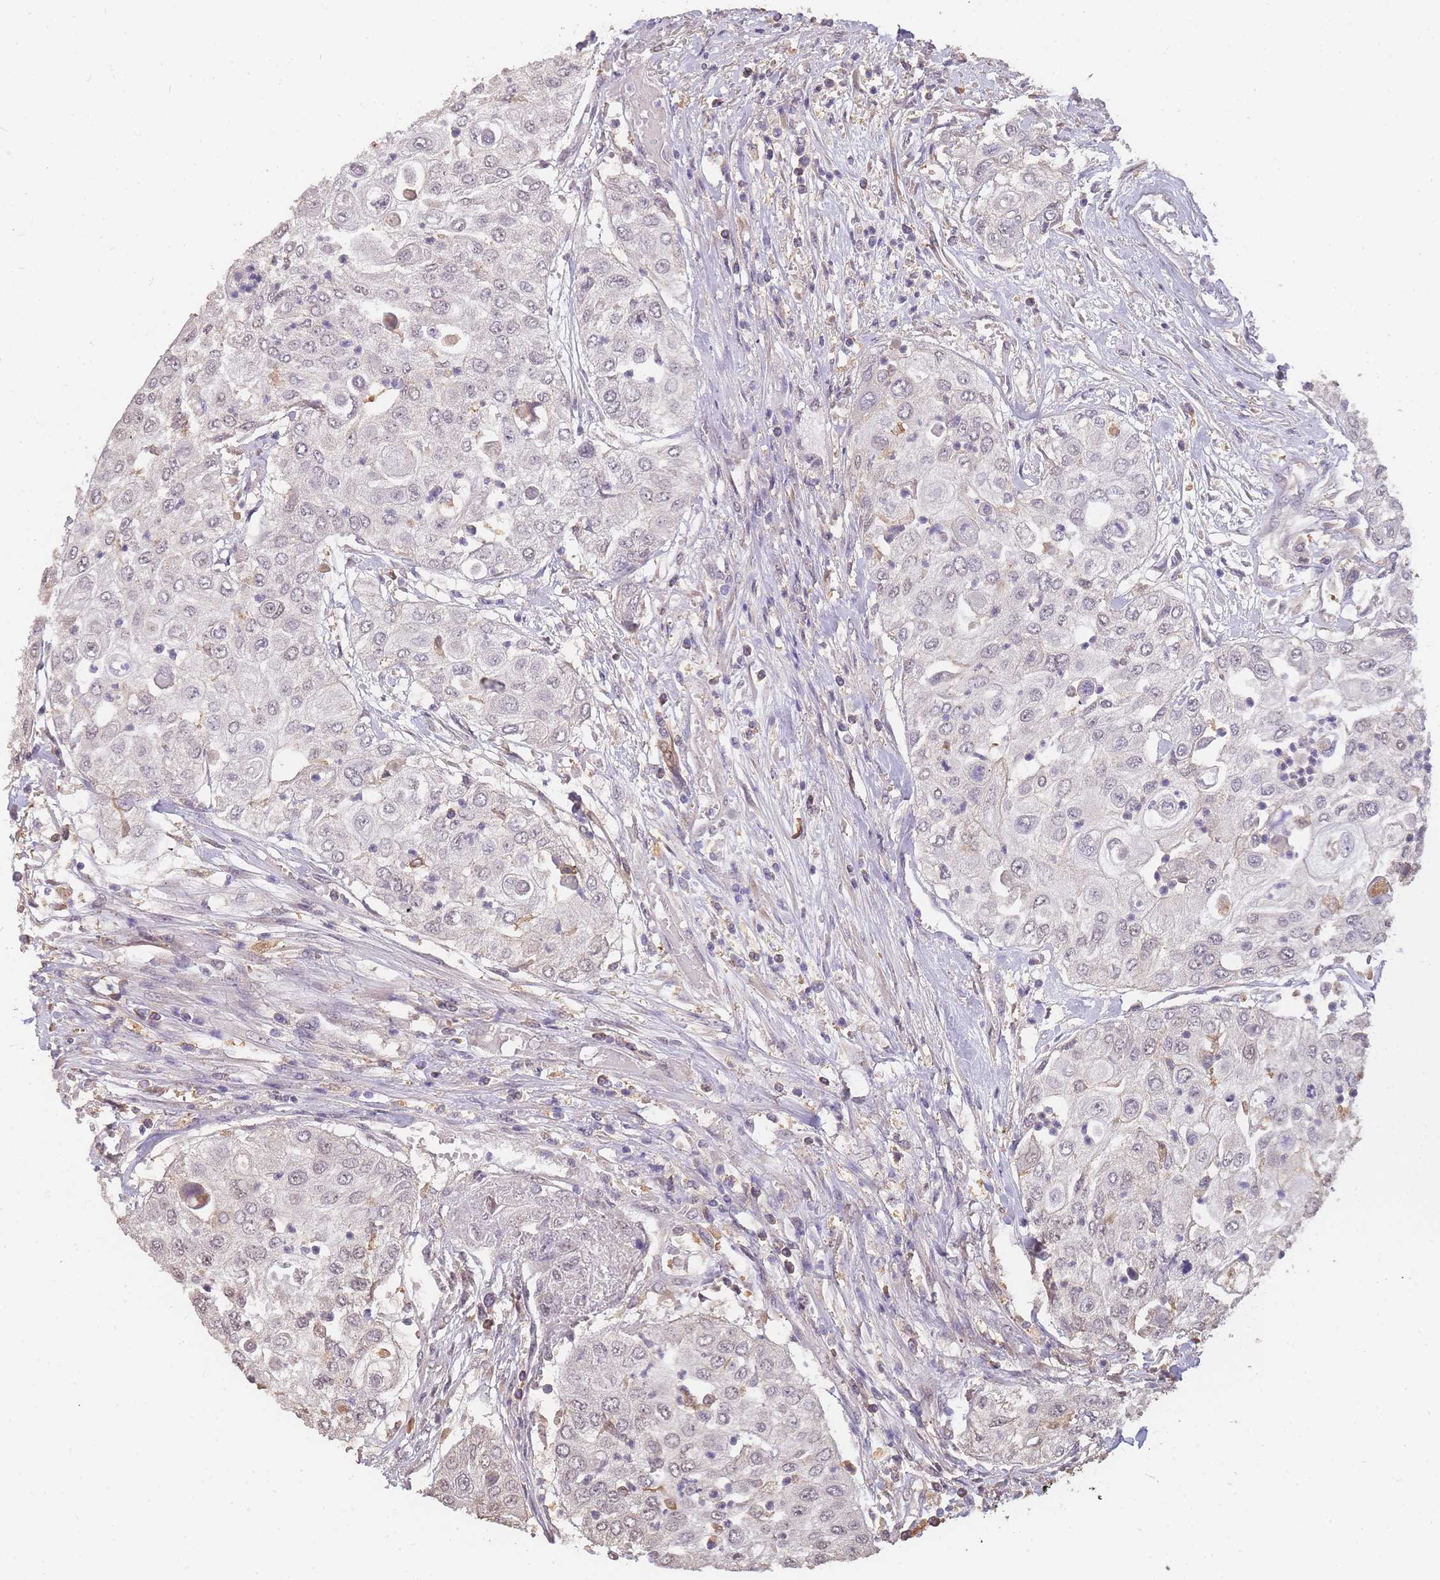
{"staining": {"intensity": "negative", "quantity": "none", "location": "none"}, "tissue": "urothelial cancer", "cell_type": "Tumor cells", "image_type": "cancer", "snomed": [{"axis": "morphology", "description": "Urothelial carcinoma, High grade"}, {"axis": "topography", "description": "Urinary bladder"}], "caption": "Human high-grade urothelial carcinoma stained for a protein using IHC exhibits no staining in tumor cells.", "gene": "CDKN2AIPNL", "patient": {"sex": "female", "age": 79}}